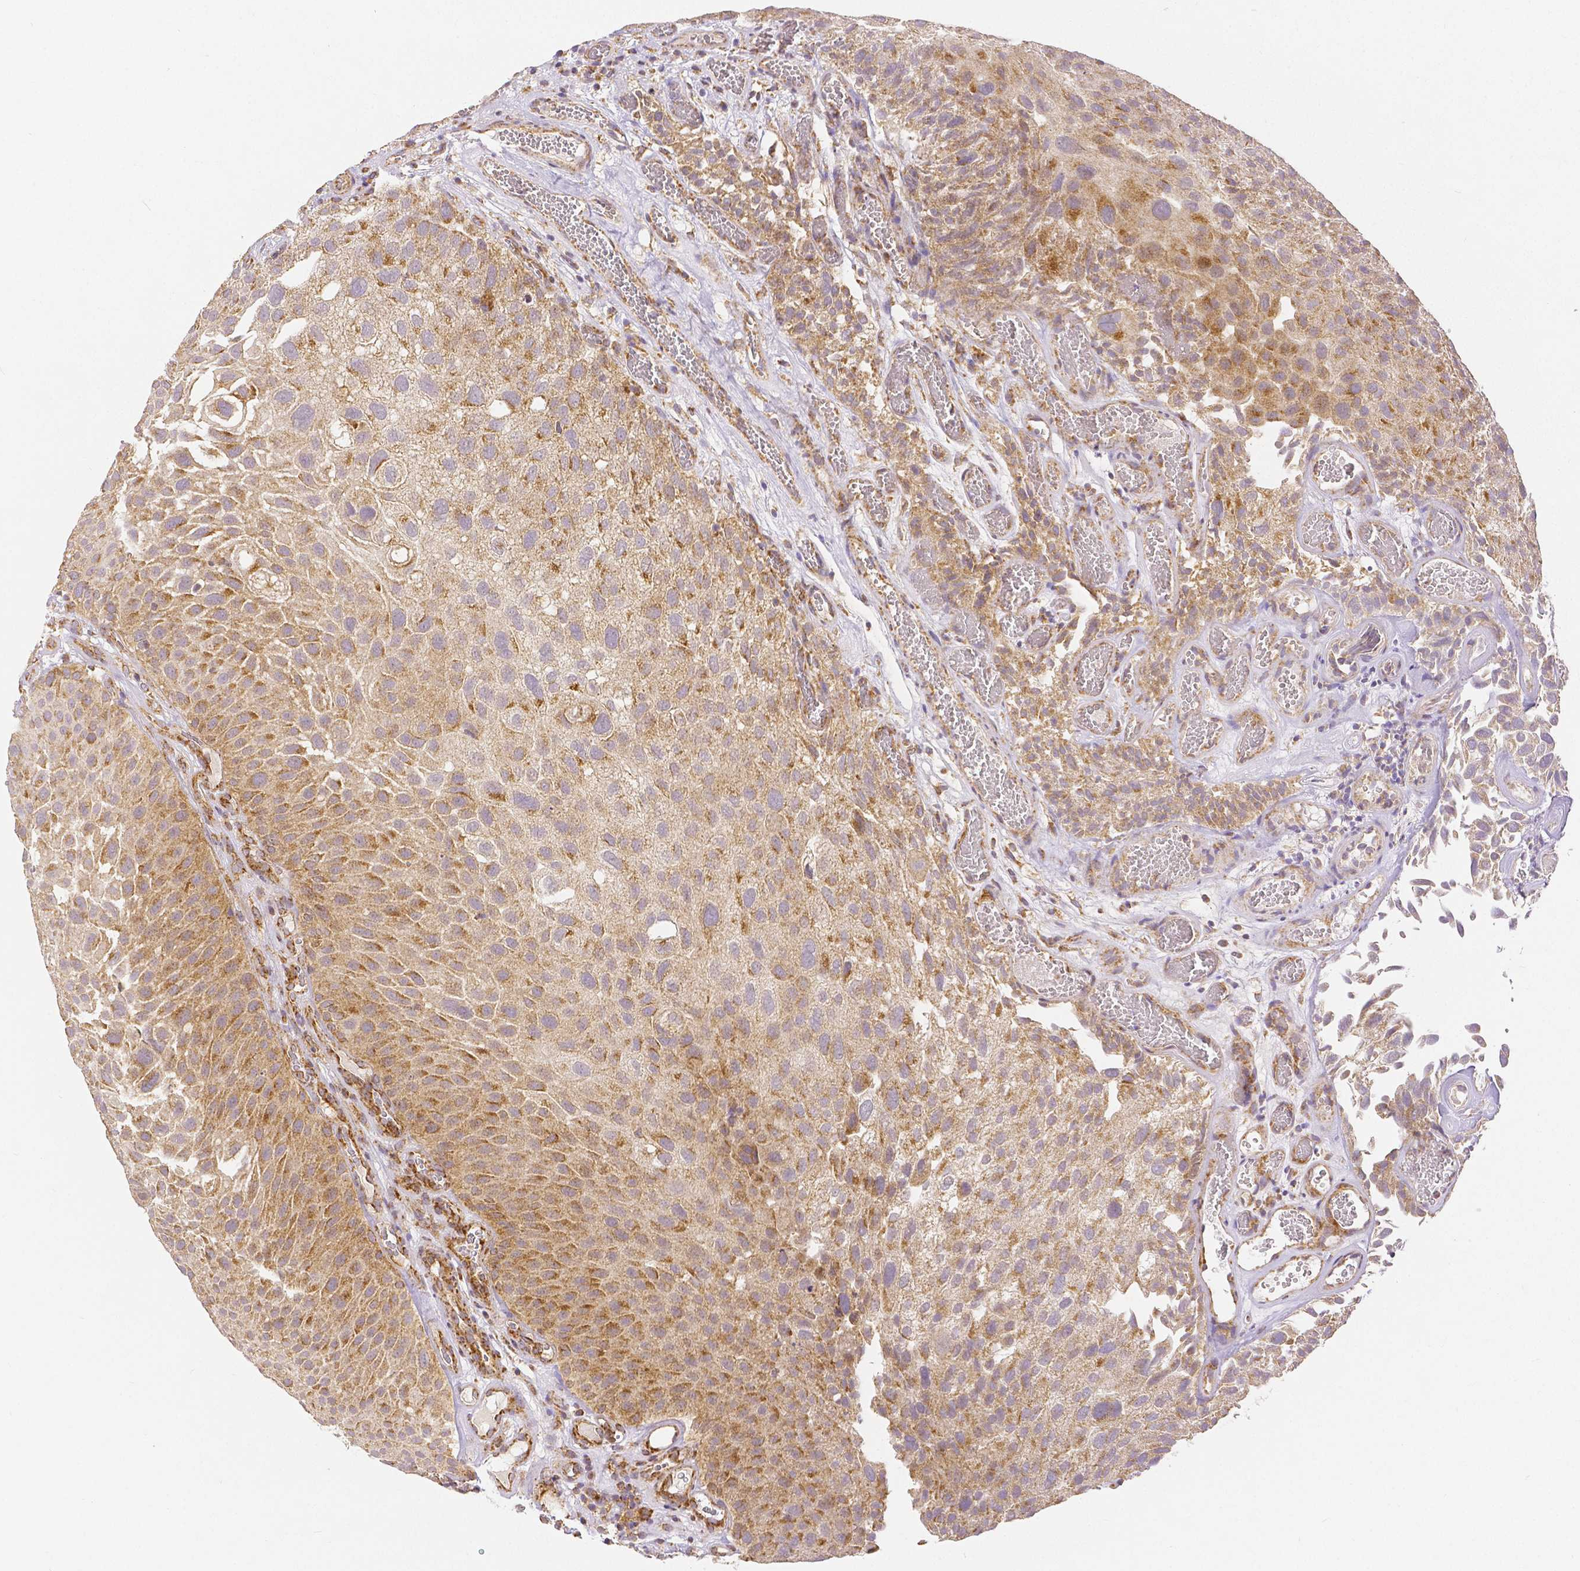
{"staining": {"intensity": "moderate", "quantity": ">75%", "location": "cytoplasmic/membranous"}, "tissue": "urothelial cancer", "cell_type": "Tumor cells", "image_type": "cancer", "snomed": [{"axis": "morphology", "description": "Urothelial carcinoma, Low grade"}, {"axis": "topography", "description": "Urinary bladder"}], "caption": "Urothelial cancer stained for a protein demonstrates moderate cytoplasmic/membranous positivity in tumor cells.", "gene": "RHOT1", "patient": {"sex": "male", "age": 72}}